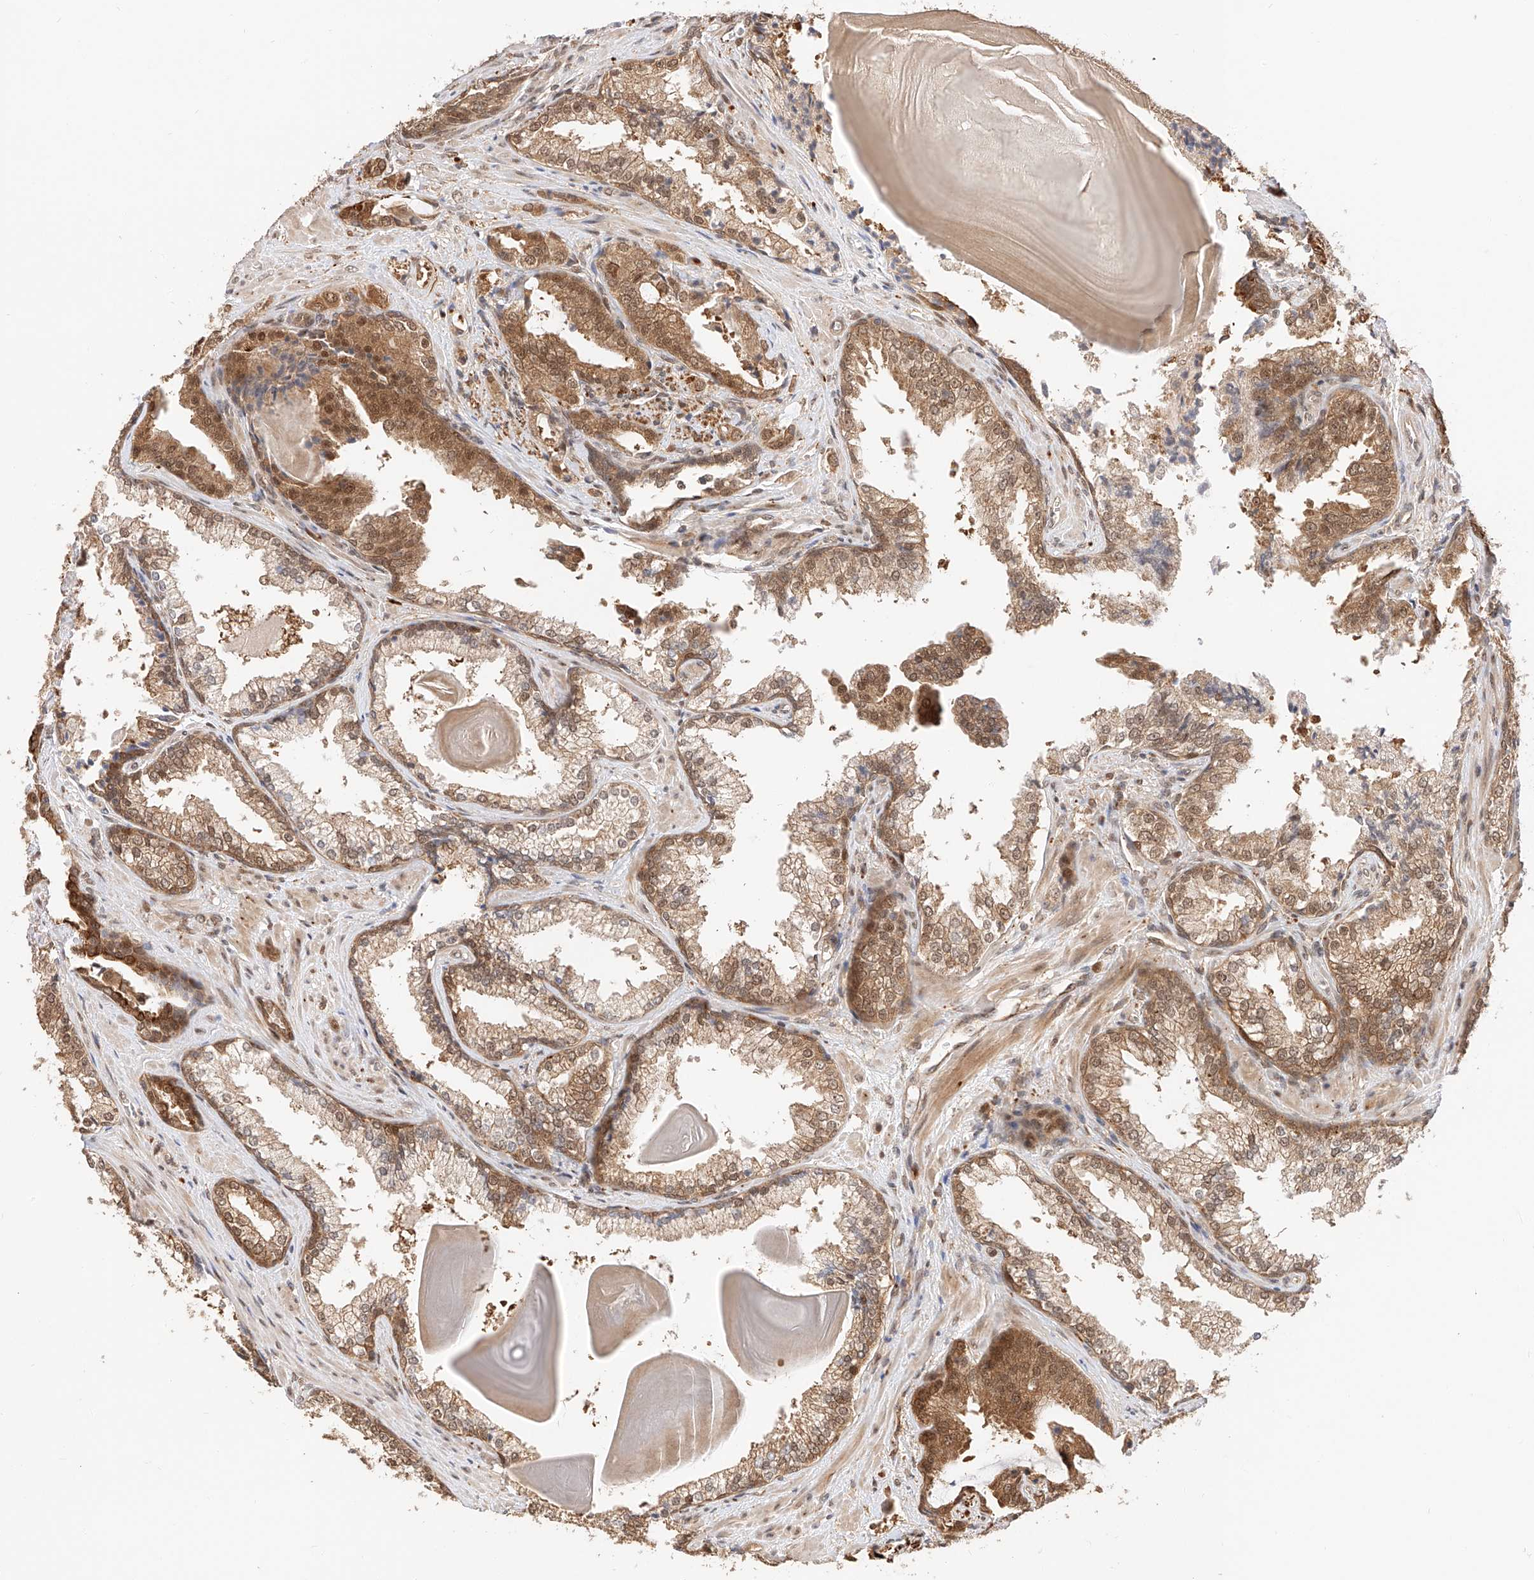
{"staining": {"intensity": "moderate", "quantity": ">75%", "location": "cytoplasmic/membranous,nuclear"}, "tissue": "prostate cancer", "cell_type": "Tumor cells", "image_type": "cancer", "snomed": [{"axis": "morphology", "description": "Adenocarcinoma, High grade"}, {"axis": "topography", "description": "Prostate"}], "caption": "Immunohistochemical staining of prostate cancer shows medium levels of moderate cytoplasmic/membranous and nuclear staining in approximately >75% of tumor cells. (Stains: DAB (3,3'-diaminobenzidine) in brown, nuclei in blue, Microscopy: brightfield microscopy at high magnification).", "gene": "EIF4H", "patient": {"sex": "male", "age": 73}}